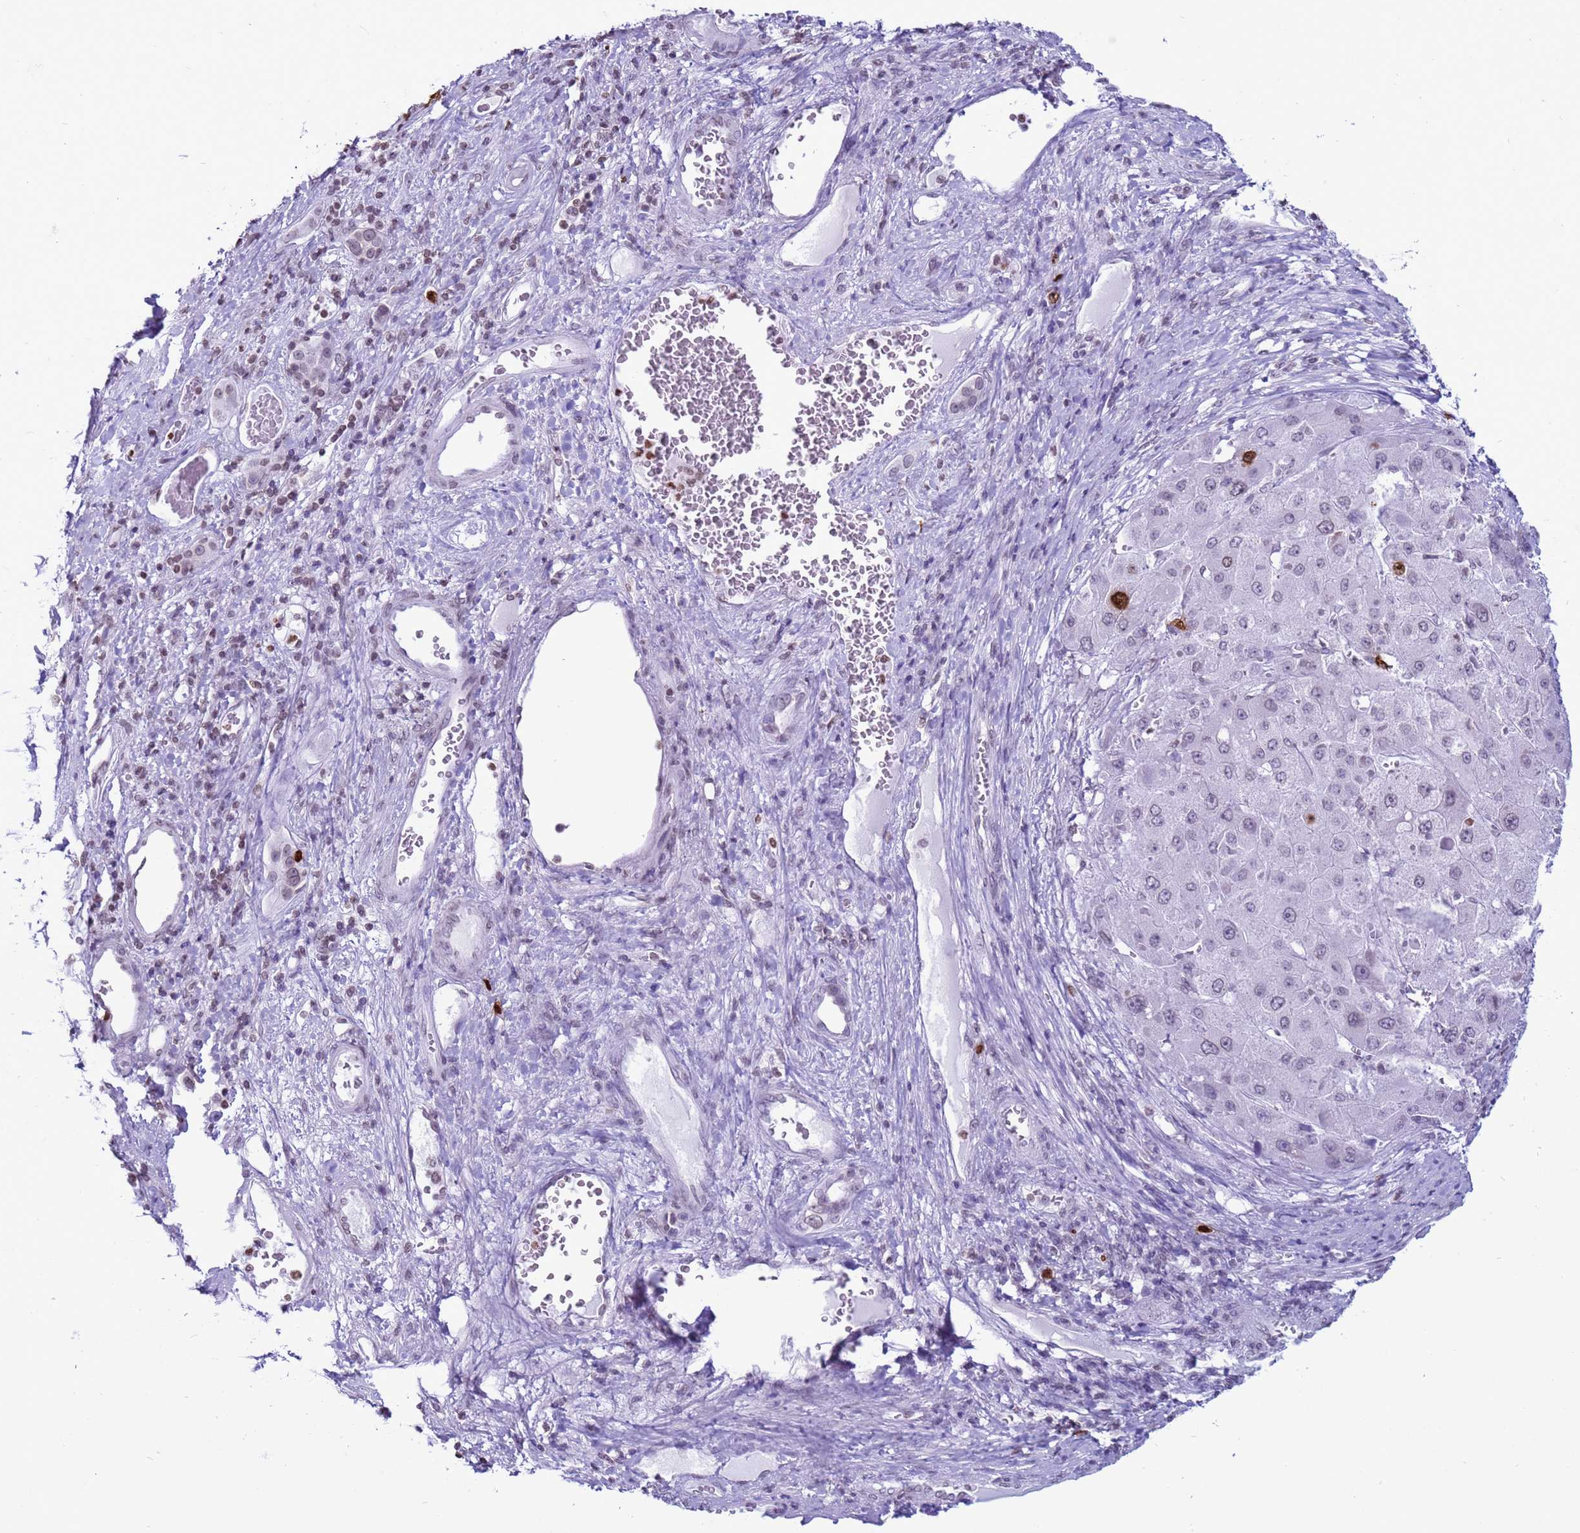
{"staining": {"intensity": "strong", "quantity": "<25%", "location": "nuclear"}, "tissue": "liver cancer", "cell_type": "Tumor cells", "image_type": "cancer", "snomed": [{"axis": "morphology", "description": "Carcinoma, Hepatocellular, NOS"}, {"axis": "topography", "description": "Liver"}], "caption": "Liver cancer stained with immunohistochemistry exhibits strong nuclear expression in approximately <25% of tumor cells. (DAB (3,3'-diaminobenzidine) IHC with brightfield microscopy, high magnification).", "gene": "H4C8", "patient": {"sex": "female", "age": 73}}